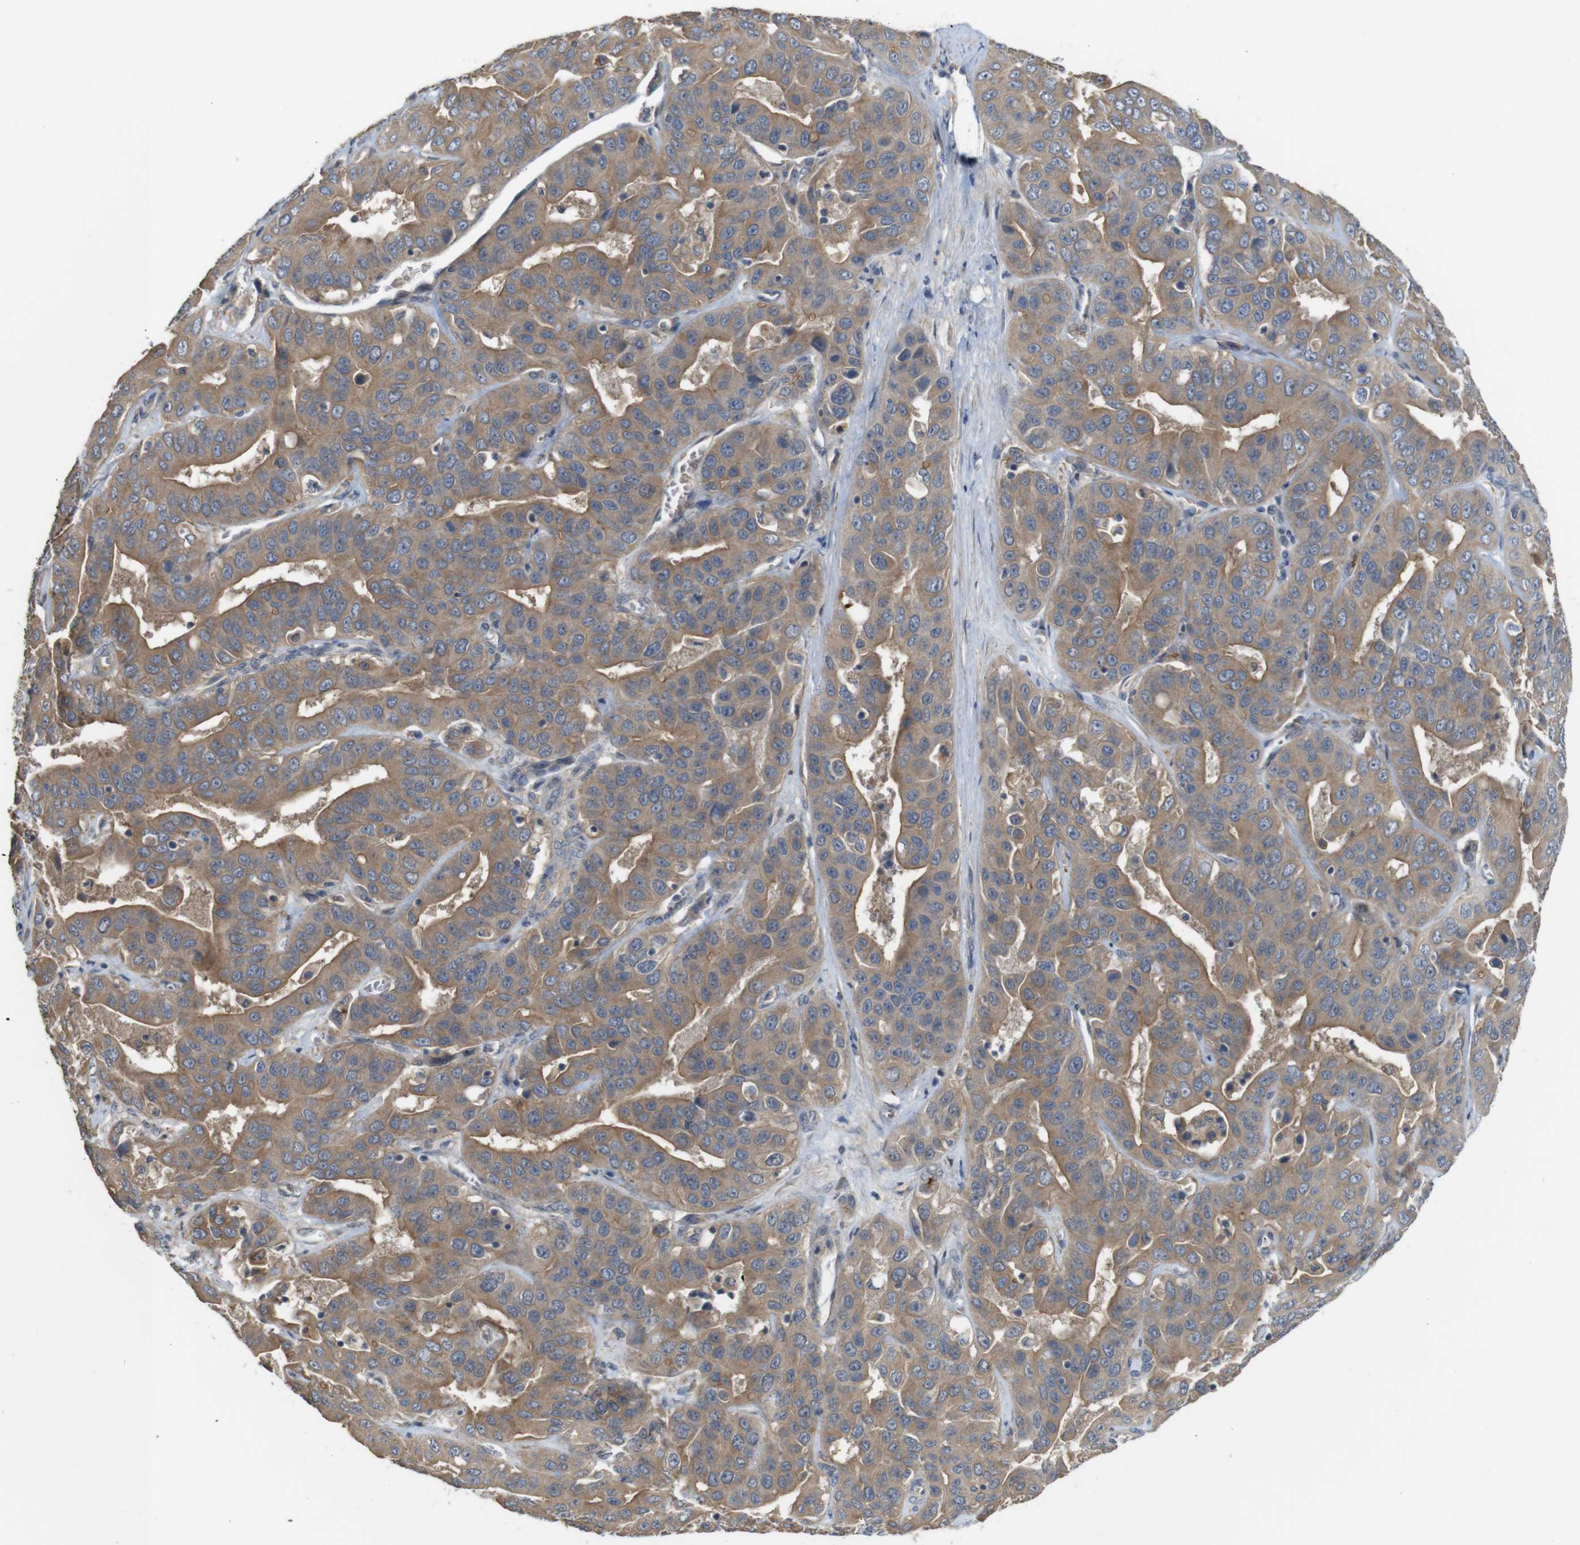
{"staining": {"intensity": "moderate", "quantity": ">75%", "location": "cytoplasmic/membranous"}, "tissue": "liver cancer", "cell_type": "Tumor cells", "image_type": "cancer", "snomed": [{"axis": "morphology", "description": "Cholangiocarcinoma"}, {"axis": "topography", "description": "Liver"}], "caption": "Moderate cytoplasmic/membranous expression is identified in approximately >75% of tumor cells in liver cancer. Using DAB (3,3'-diaminobenzidine) (brown) and hematoxylin (blue) stains, captured at high magnification using brightfield microscopy.", "gene": "CDC34", "patient": {"sex": "female", "age": 52}}